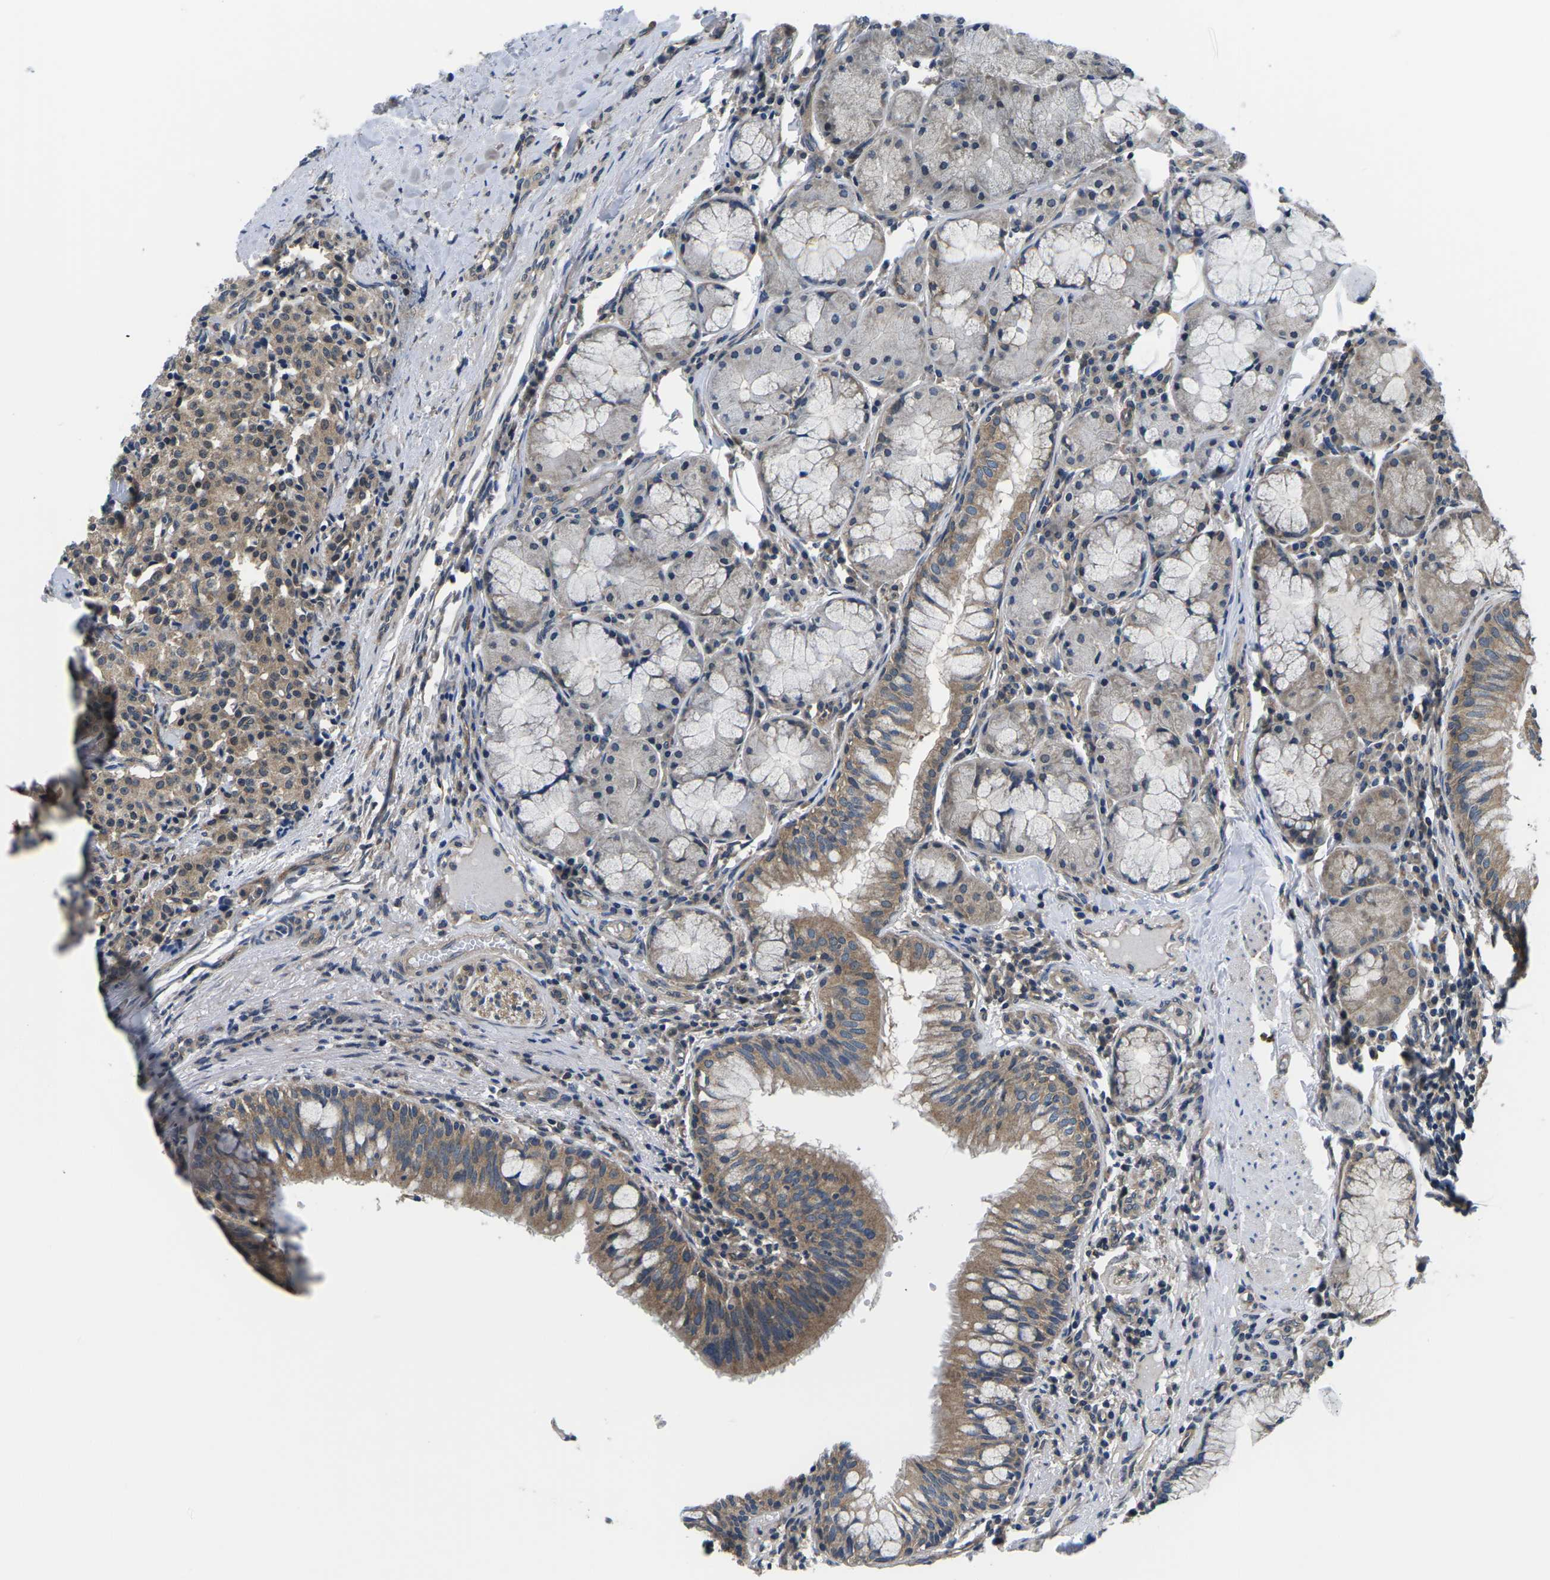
{"staining": {"intensity": "moderate", "quantity": ">75%", "location": "cytoplasmic/membranous"}, "tissue": "carcinoid", "cell_type": "Tumor cells", "image_type": "cancer", "snomed": [{"axis": "morphology", "description": "Carcinoid, malignant, NOS"}, {"axis": "topography", "description": "Lung"}], "caption": "A high-resolution histopathology image shows immunohistochemistry (IHC) staining of malignant carcinoid, which exhibits moderate cytoplasmic/membranous staining in about >75% of tumor cells.", "gene": "GSK3B", "patient": {"sex": "male", "age": 30}}